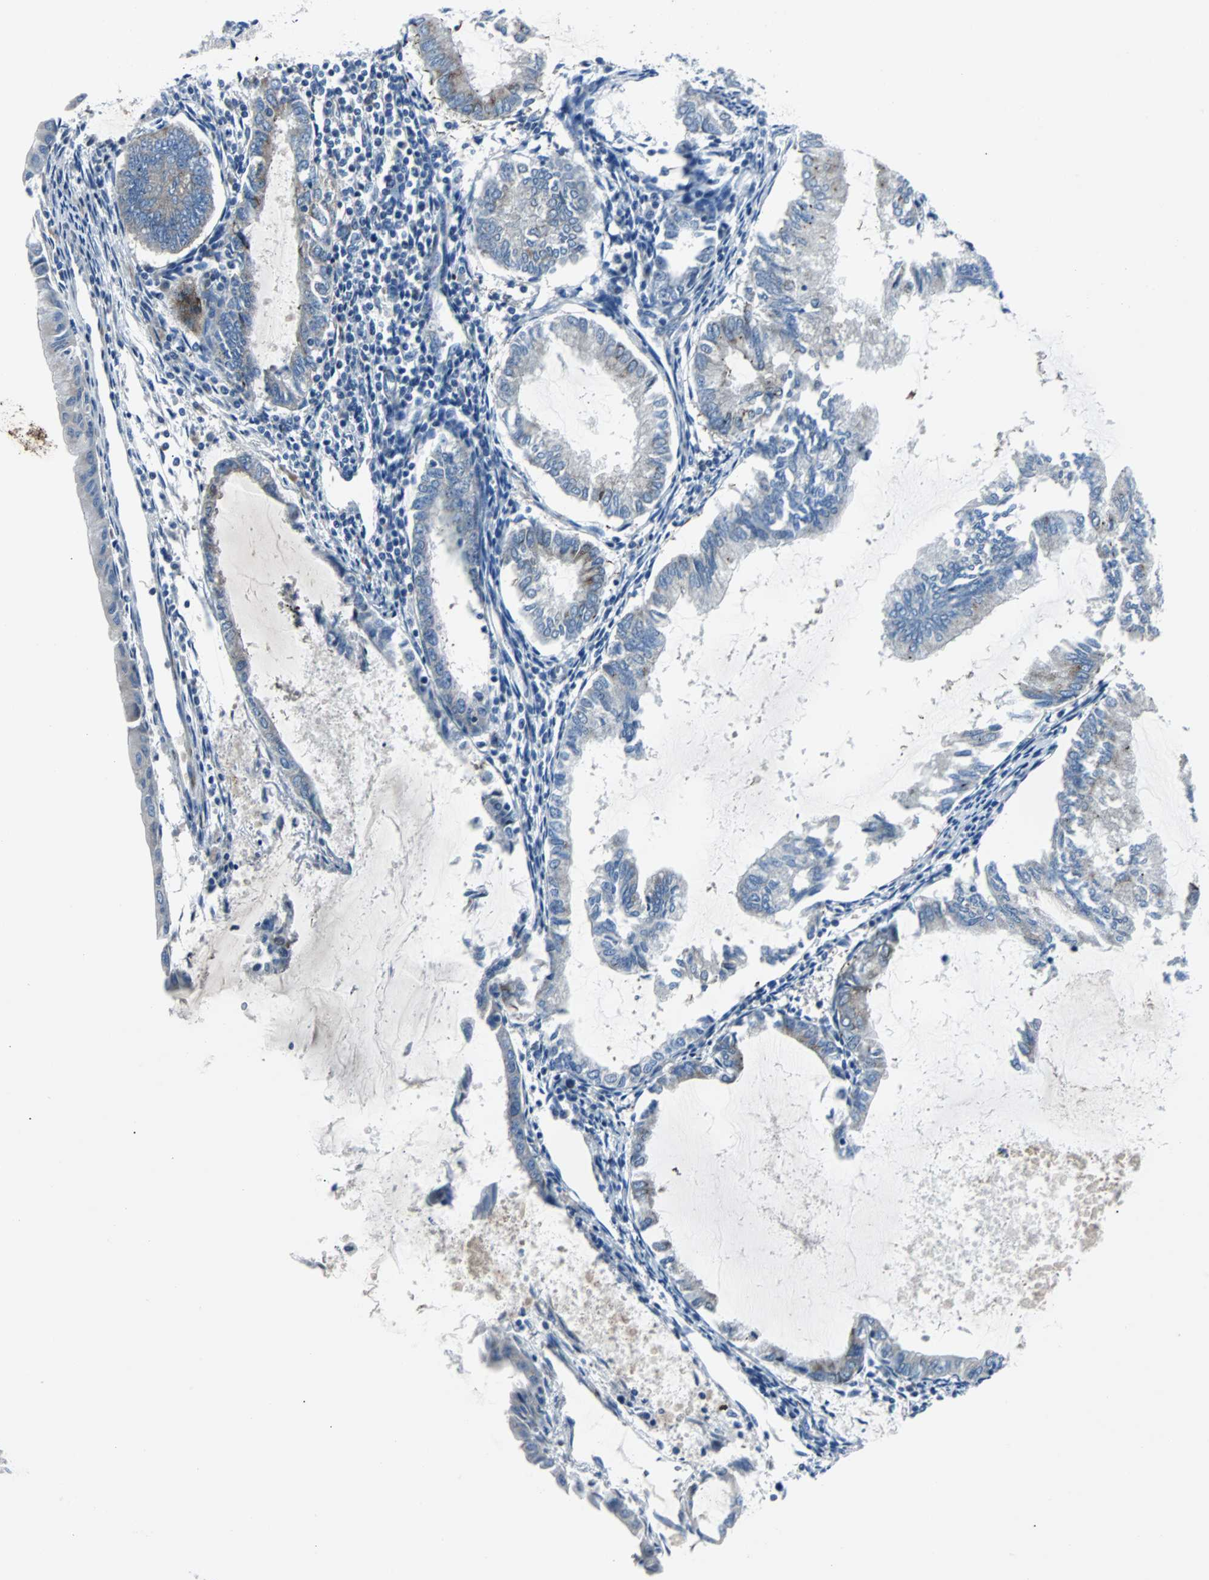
{"staining": {"intensity": "weak", "quantity": "25%-75%", "location": "cytoplasmic/membranous"}, "tissue": "endometrial cancer", "cell_type": "Tumor cells", "image_type": "cancer", "snomed": [{"axis": "morphology", "description": "Adenocarcinoma, NOS"}, {"axis": "topography", "description": "Endometrium"}], "caption": "This micrograph displays endometrial cancer (adenocarcinoma) stained with immunohistochemistry to label a protein in brown. The cytoplasmic/membranous of tumor cells show weak positivity for the protein. Nuclei are counter-stained blue.", "gene": "BBC3", "patient": {"sex": "female", "age": 86}}